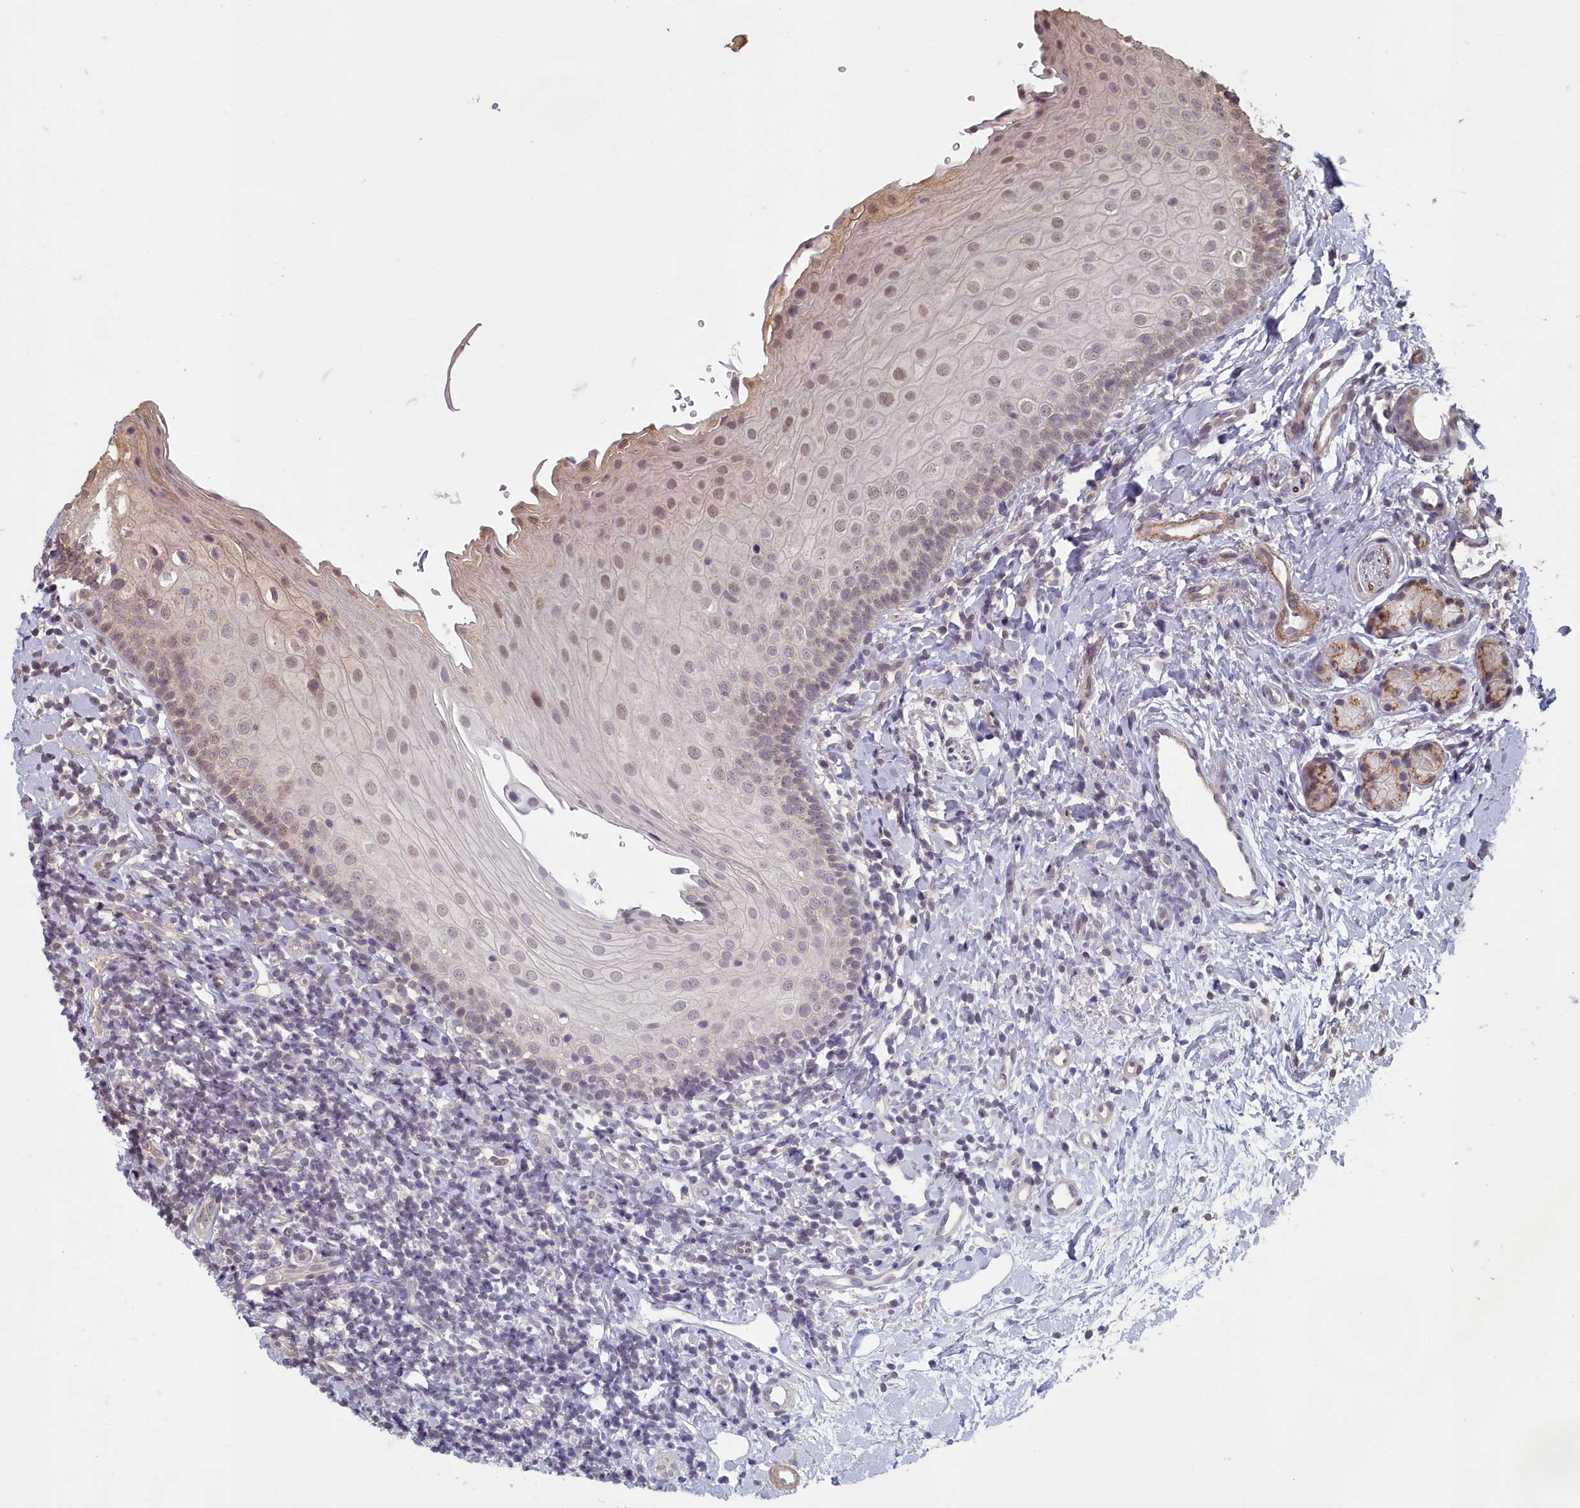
{"staining": {"intensity": "weak", "quantity": "<25%", "location": "nuclear"}, "tissue": "oral mucosa", "cell_type": "Squamous epithelial cells", "image_type": "normal", "snomed": [{"axis": "morphology", "description": "Normal tissue, NOS"}, {"axis": "topography", "description": "Oral tissue"}], "caption": "A micrograph of human oral mucosa is negative for staining in squamous epithelial cells. The staining is performed using DAB brown chromogen with nuclei counter-stained in using hematoxylin.", "gene": "ZNF626", "patient": {"sex": "male", "age": 46}}